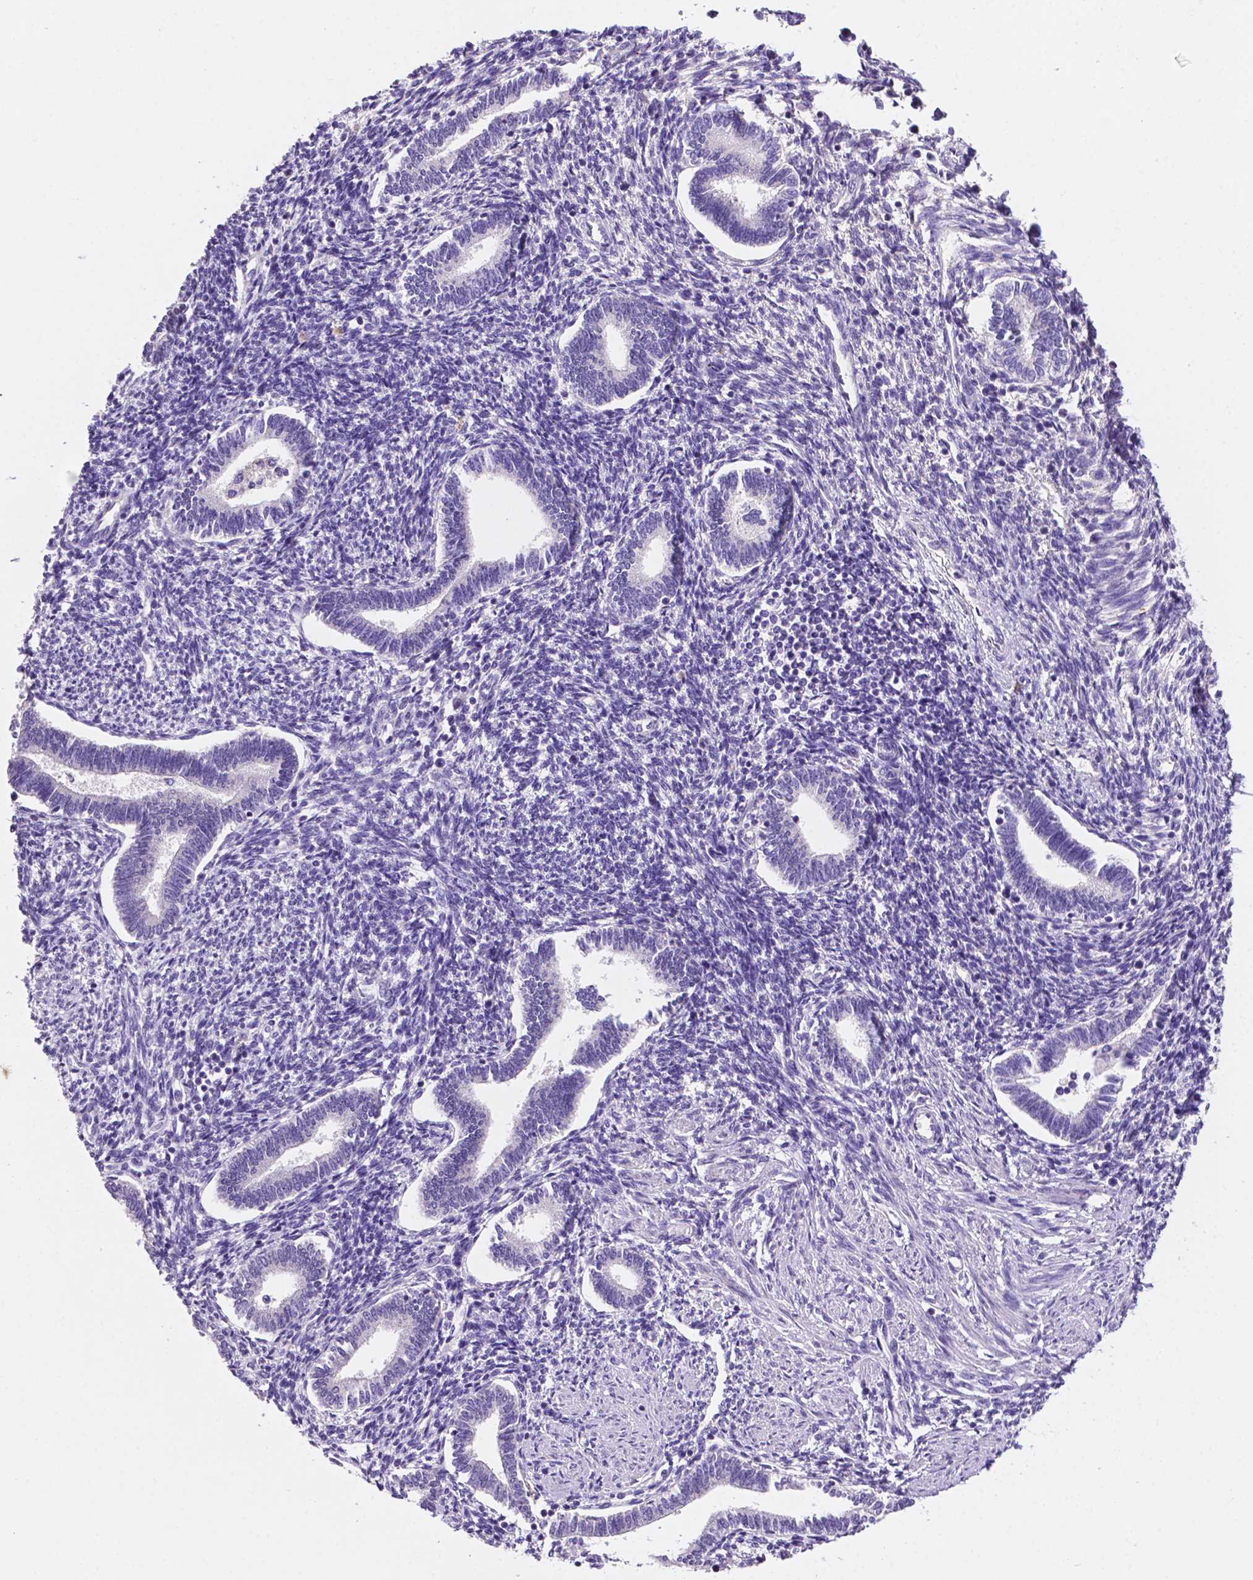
{"staining": {"intensity": "negative", "quantity": "none", "location": "none"}, "tissue": "endometrium", "cell_type": "Cells in endometrial stroma", "image_type": "normal", "snomed": [{"axis": "morphology", "description": "Normal tissue, NOS"}, {"axis": "topography", "description": "Endometrium"}], "caption": "High magnification brightfield microscopy of normal endometrium stained with DAB (brown) and counterstained with hematoxylin (blue): cells in endometrial stroma show no significant positivity.", "gene": "PRPS2", "patient": {"sex": "female", "age": 42}}